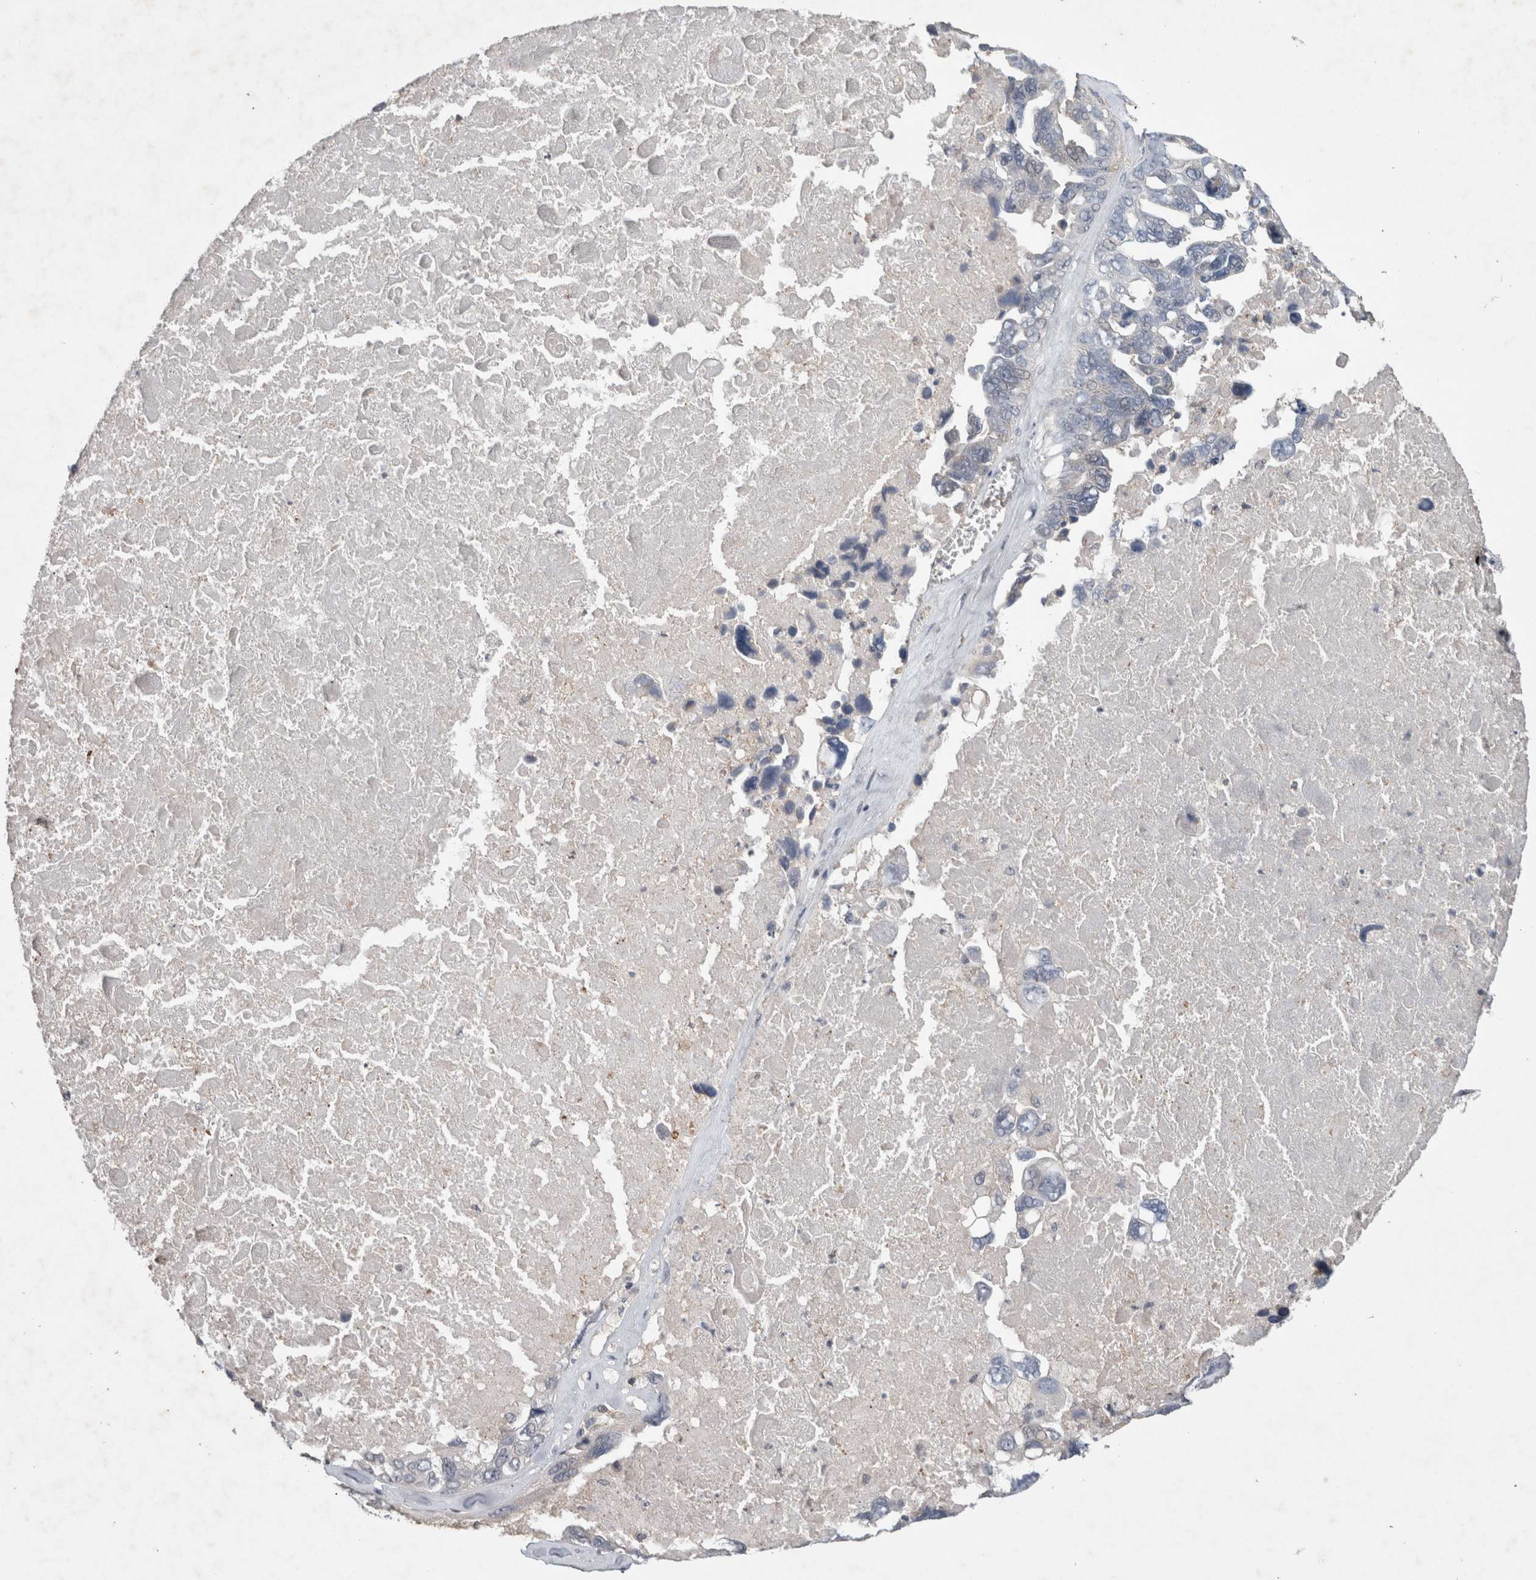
{"staining": {"intensity": "negative", "quantity": "none", "location": "none"}, "tissue": "ovarian cancer", "cell_type": "Tumor cells", "image_type": "cancer", "snomed": [{"axis": "morphology", "description": "Cystadenocarcinoma, serous, NOS"}, {"axis": "topography", "description": "Ovary"}], "caption": "IHC of human ovarian serous cystadenocarcinoma demonstrates no staining in tumor cells.", "gene": "TRIM5", "patient": {"sex": "female", "age": 79}}